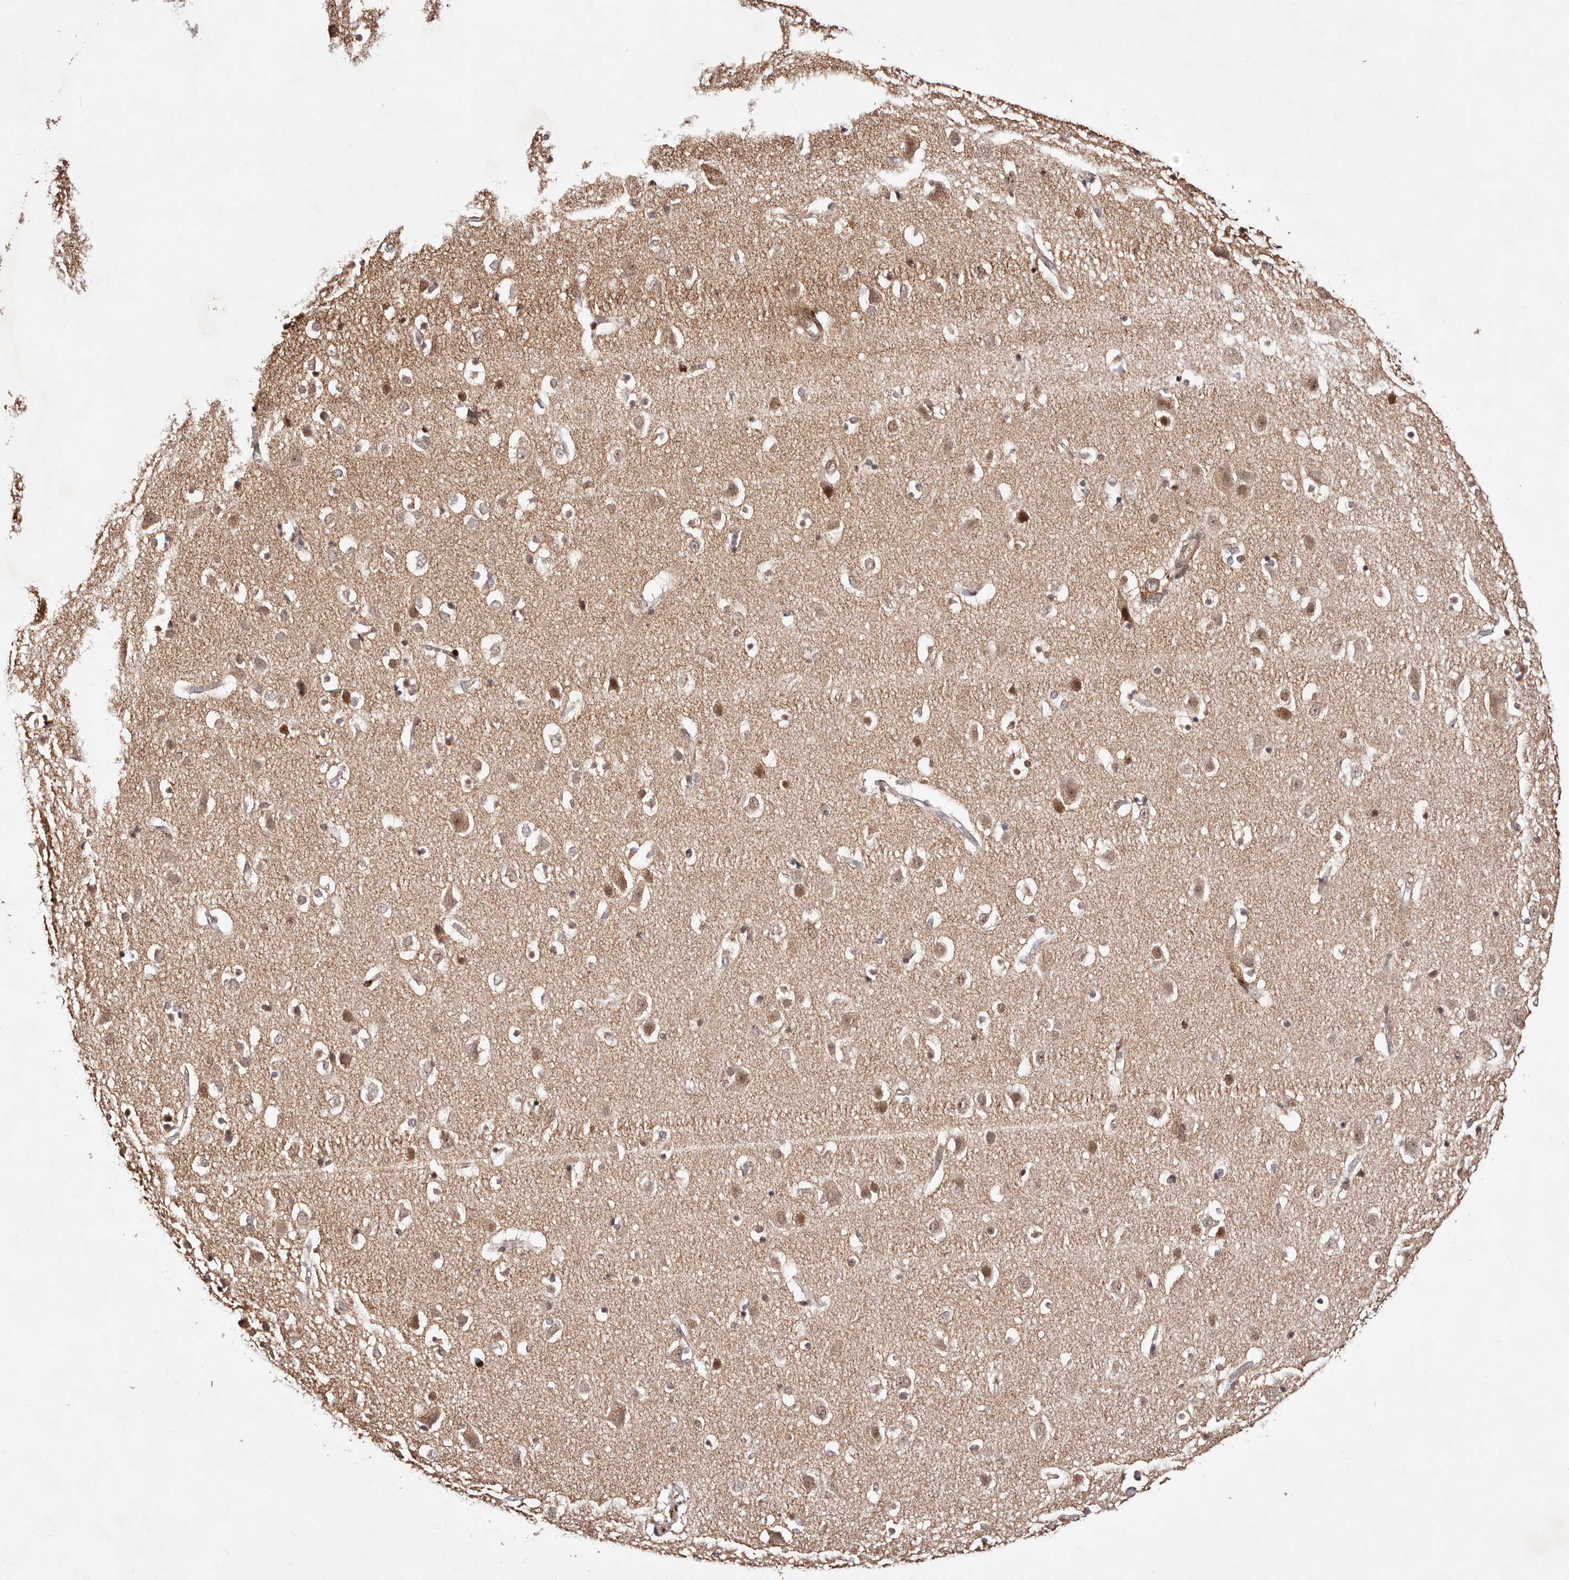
{"staining": {"intensity": "negative", "quantity": "none", "location": "none"}, "tissue": "cerebral cortex", "cell_type": "Endothelial cells", "image_type": "normal", "snomed": [{"axis": "morphology", "description": "Normal tissue, NOS"}, {"axis": "topography", "description": "Cerebral cortex"}], "caption": "Cerebral cortex stained for a protein using immunohistochemistry (IHC) demonstrates no positivity endothelial cells.", "gene": "HIVEP3", "patient": {"sex": "male", "age": 54}}